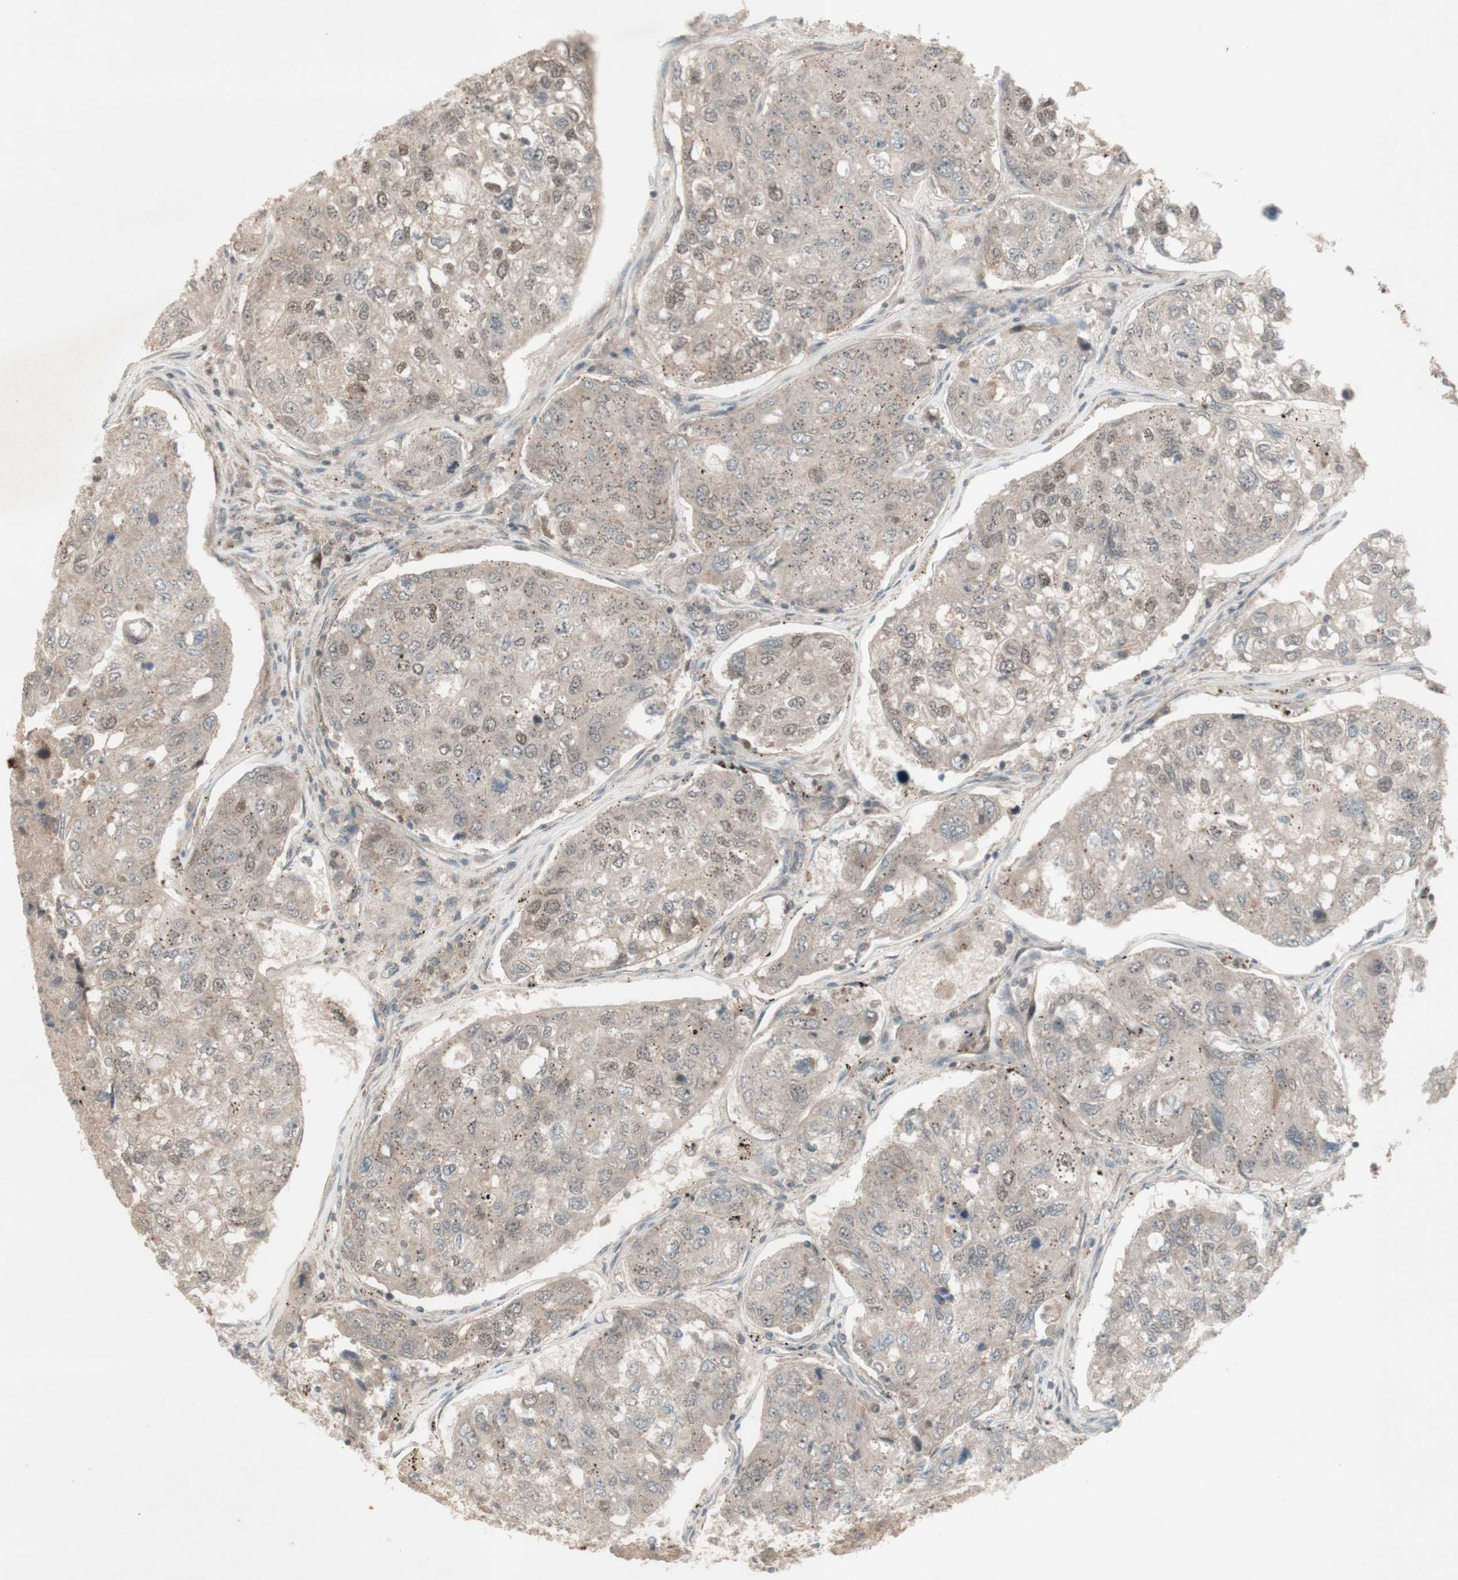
{"staining": {"intensity": "moderate", "quantity": "25%-75%", "location": "cytoplasmic/membranous,nuclear"}, "tissue": "urothelial cancer", "cell_type": "Tumor cells", "image_type": "cancer", "snomed": [{"axis": "morphology", "description": "Urothelial carcinoma, High grade"}, {"axis": "topography", "description": "Lymph node"}, {"axis": "topography", "description": "Urinary bladder"}], "caption": "A high-resolution micrograph shows immunohistochemistry staining of urothelial cancer, which demonstrates moderate cytoplasmic/membranous and nuclear expression in about 25%-75% of tumor cells.", "gene": "MSH6", "patient": {"sex": "male", "age": 51}}